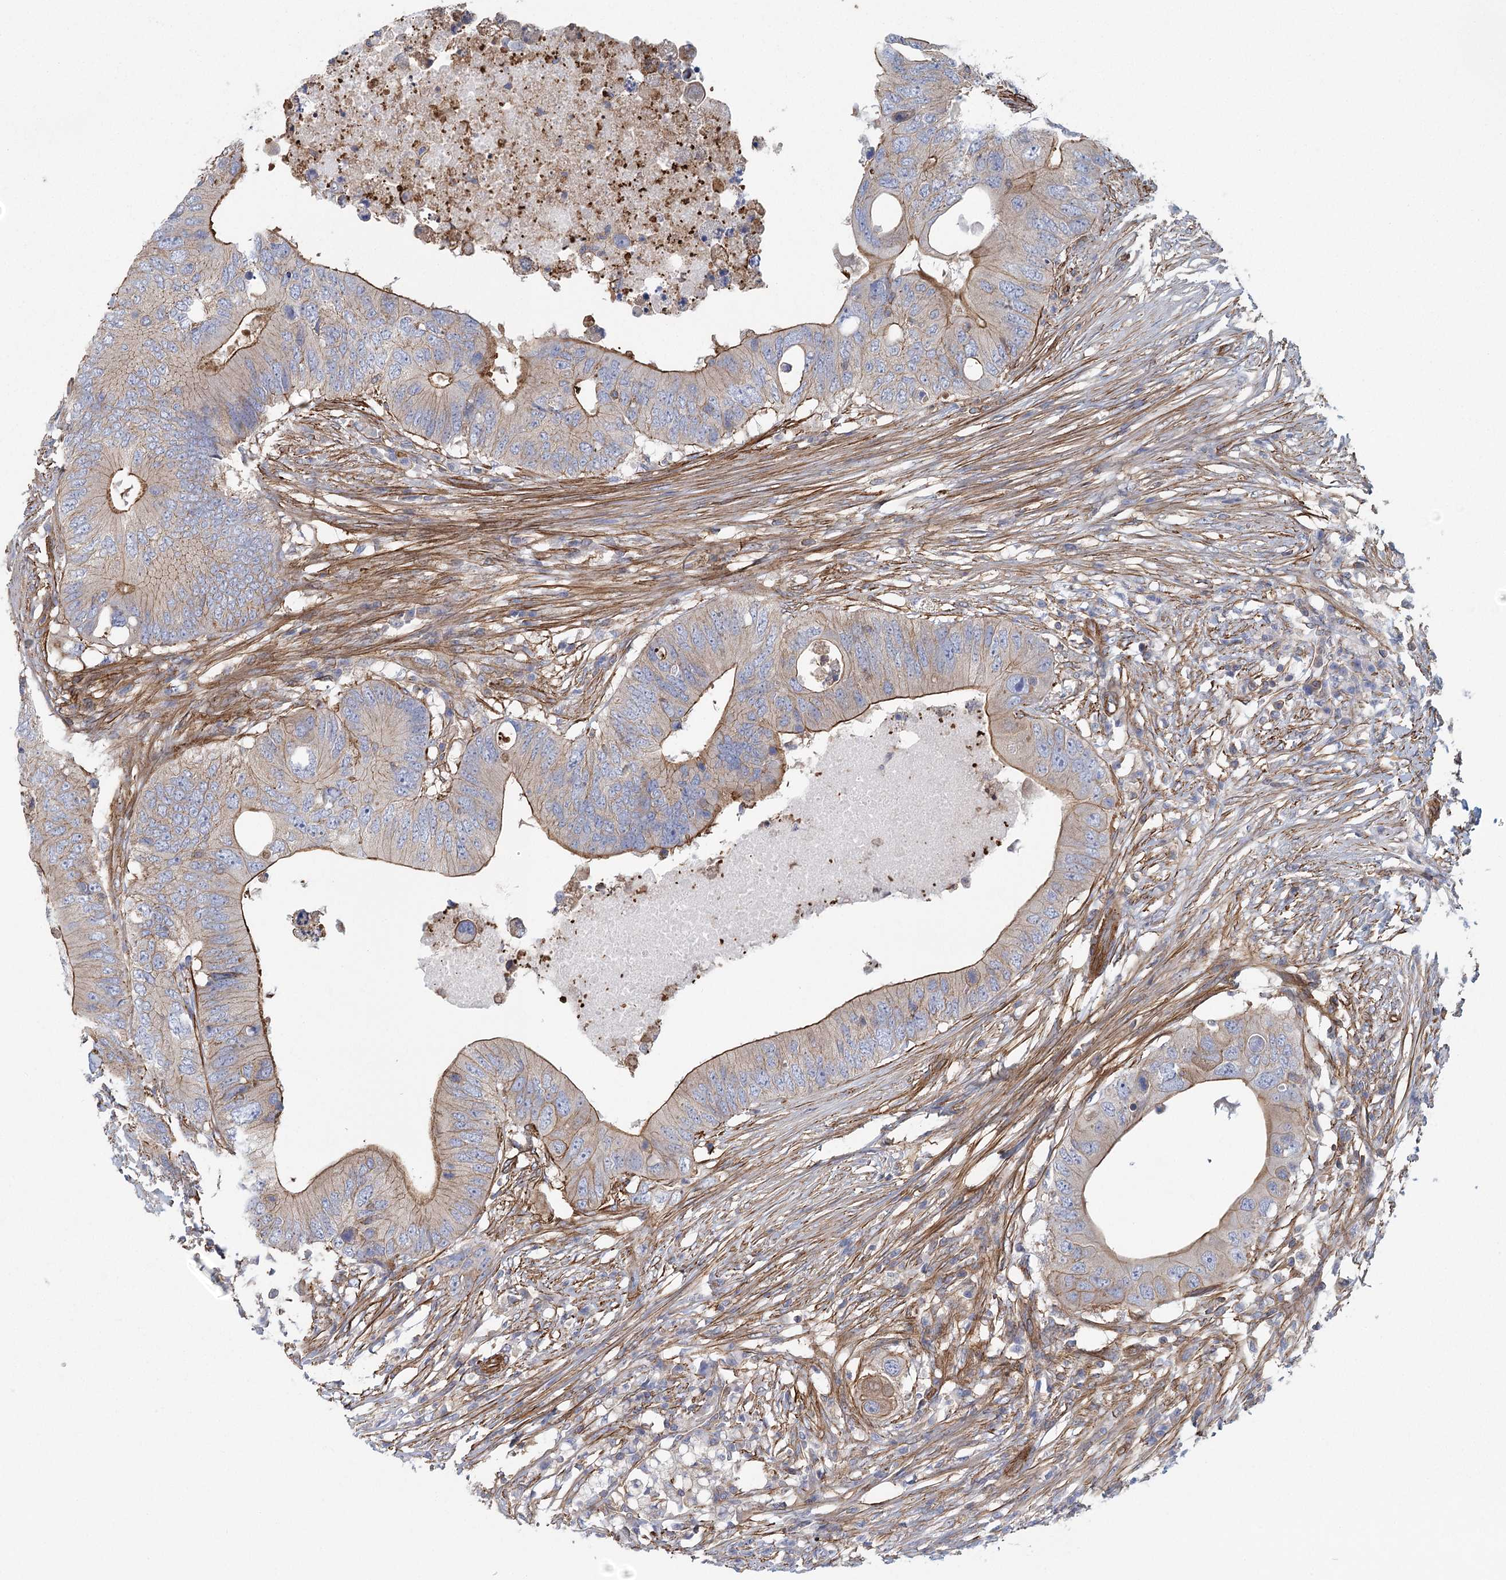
{"staining": {"intensity": "moderate", "quantity": "25%-75%", "location": "cytoplasmic/membranous"}, "tissue": "colorectal cancer", "cell_type": "Tumor cells", "image_type": "cancer", "snomed": [{"axis": "morphology", "description": "Adenocarcinoma, NOS"}, {"axis": "topography", "description": "Colon"}], "caption": "An image of human colorectal cancer stained for a protein reveals moderate cytoplasmic/membranous brown staining in tumor cells.", "gene": "IFT46", "patient": {"sex": "male", "age": 71}}